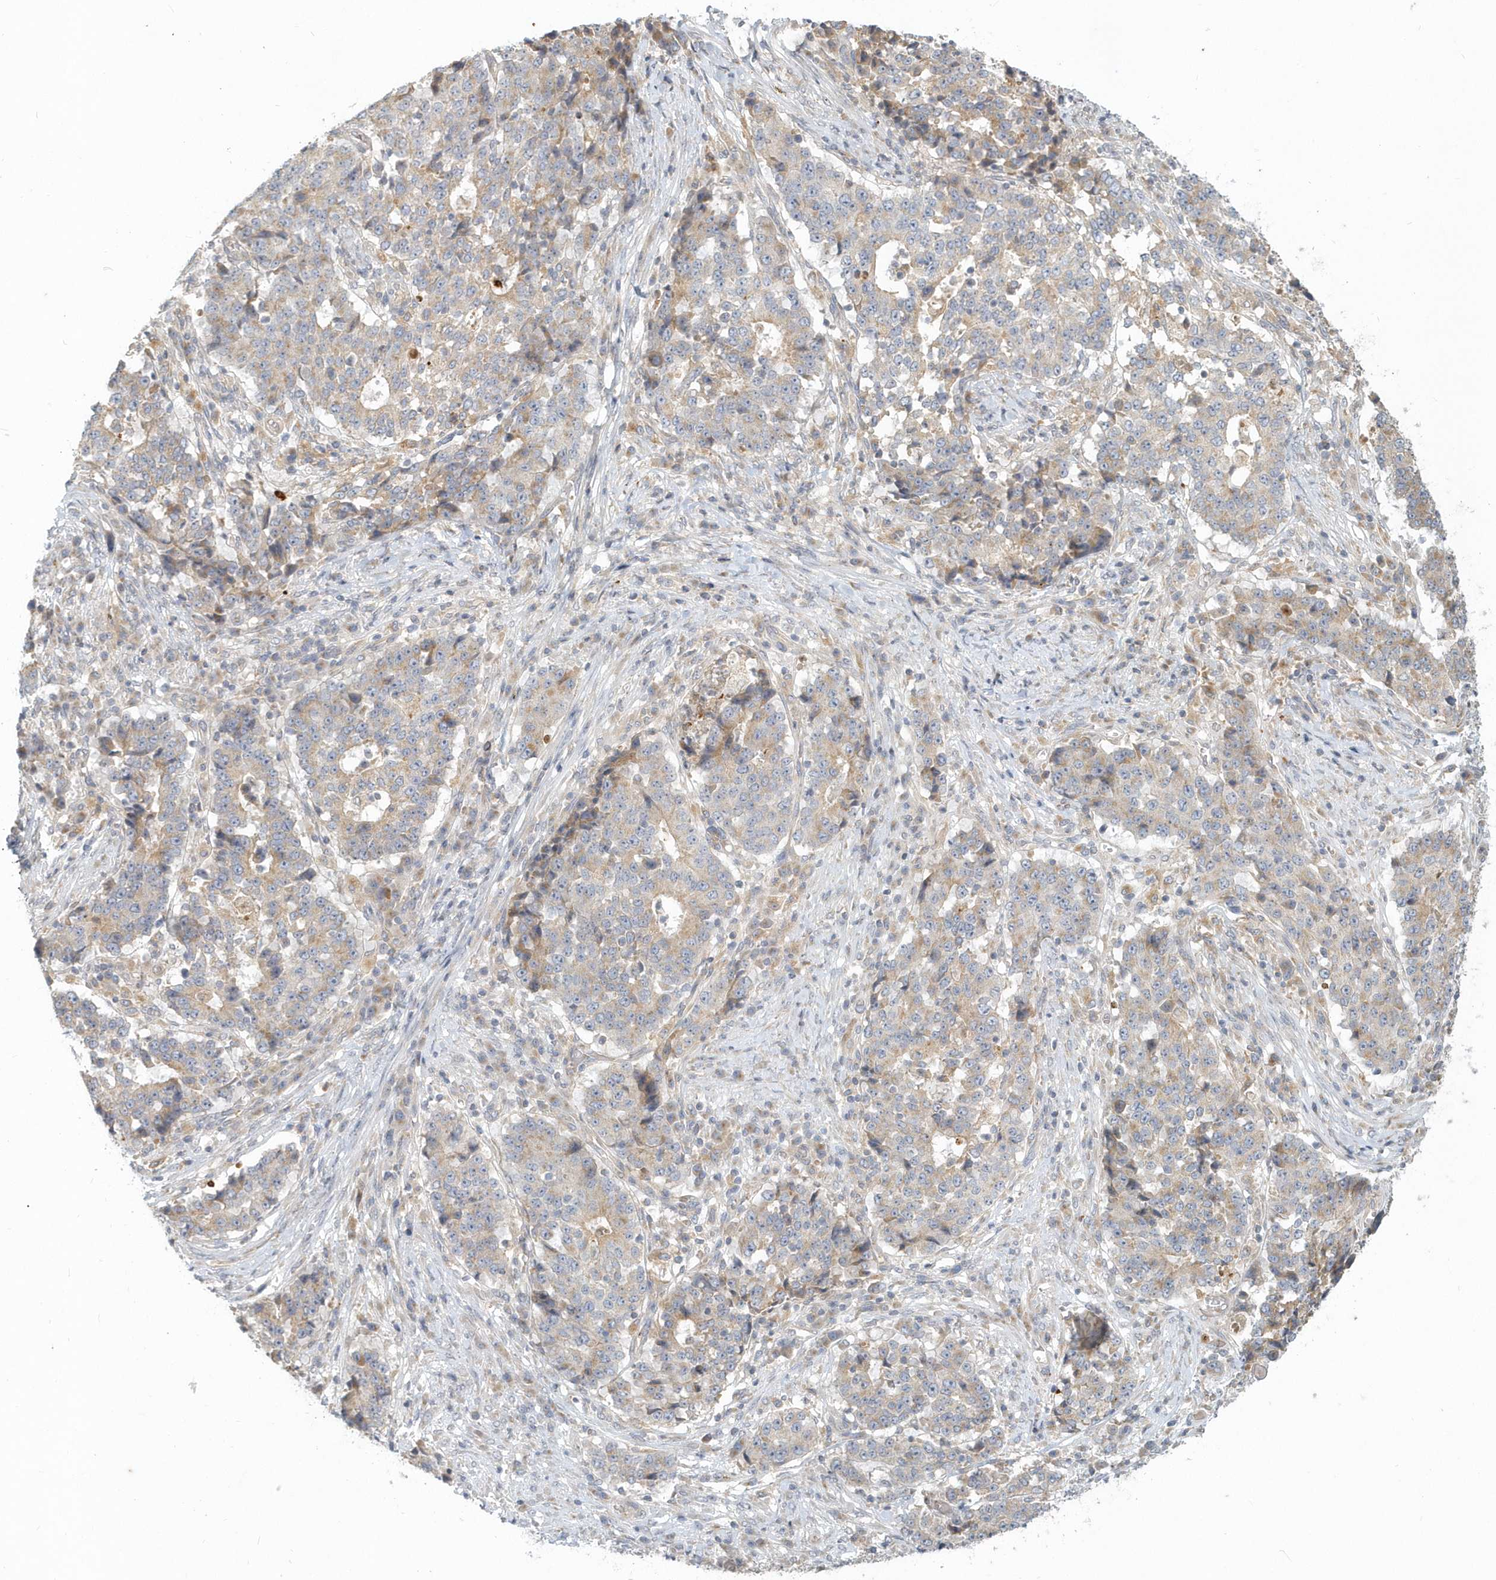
{"staining": {"intensity": "weak", "quantity": "25%-75%", "location": "cytoplasmic/membranous"}, "tissue": "stomach cancer", "cell_type": "Tumor cells", "image_type": "cancer", "snomed": [{"axis": "morphology", "description": "Adenocarcinoma, NOS"}, {"axis": "topography", "description": "Stomach"}], "caption": "Immunohistochemical staining of stomach cancer demonstrates low levels of weak cytoplasmic/membranous positivity in approximately 25%-75% of tumor cells. Using DAB (brown) and hematoxylin (blue) stains, captured at high magnification using brightfield microscopy.", "gene": "NAPB", "patient": {"sex": "male", "age": 59}}